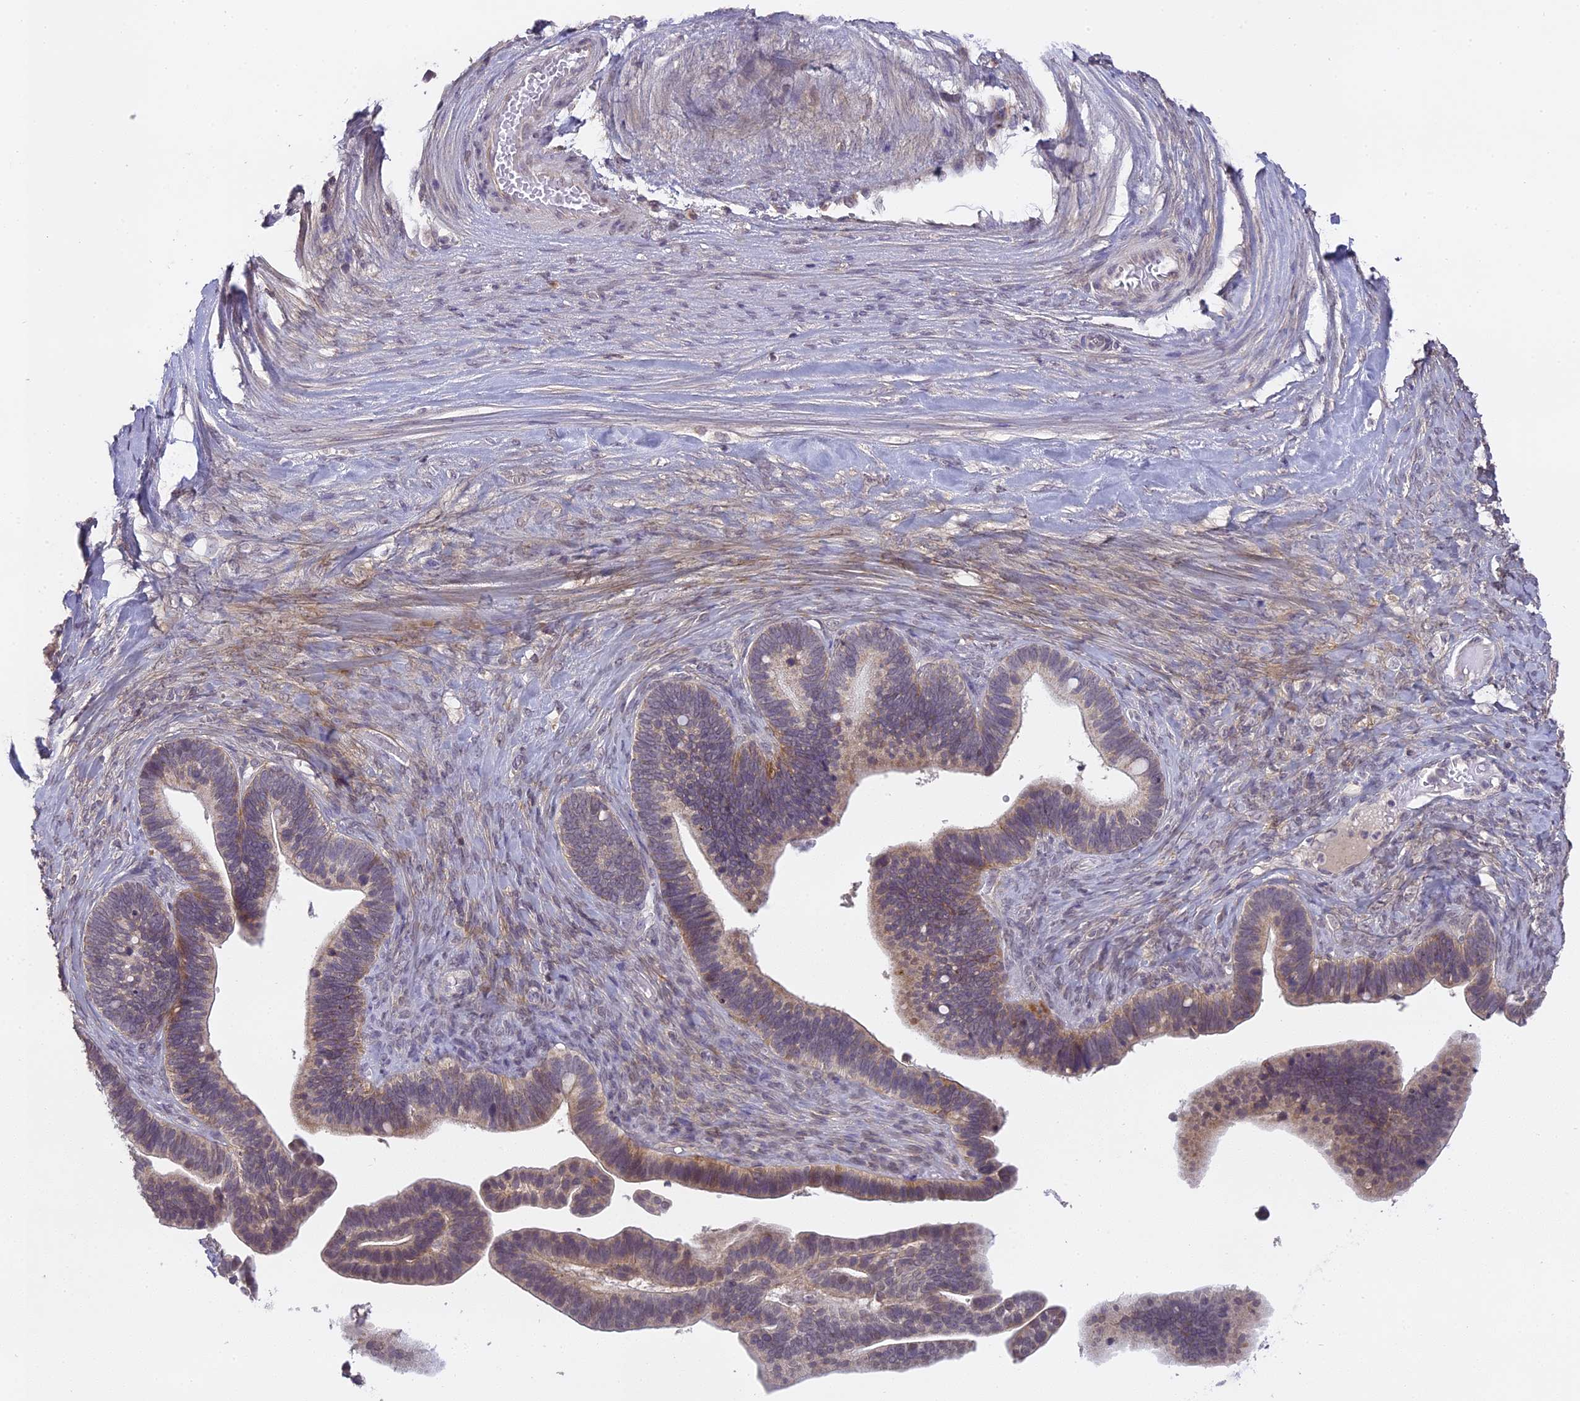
{"staining": {"intensity": "weak", "quantity": "25%-75%", "location": "cytoplasmic/membranous"}, "tissue": "ovarian cancer", "cell_type": "Tumor cells", "image_type": "cancer", "snomed": [{"axis": "morphology", "description": "Cystadenocarcinoma, serous, NOS"}, {"axis": "topography", "description": "Ovary"}], "caption": "The micrograph exhibits immunohistochemical staining of ovarian cancer (serous cystadenocarcinoma). There is weak cytoplasmic/membranous positivity is present in about 25%-75% of tumor cells. Using DAB (3,3'-diaminobenzidine) (brown) and hematoxylin (blue) stains, captured at high magnification using brightfield microscopy.", "gene": "ERG28", "patient": {"sex": "female", "age": 56}}